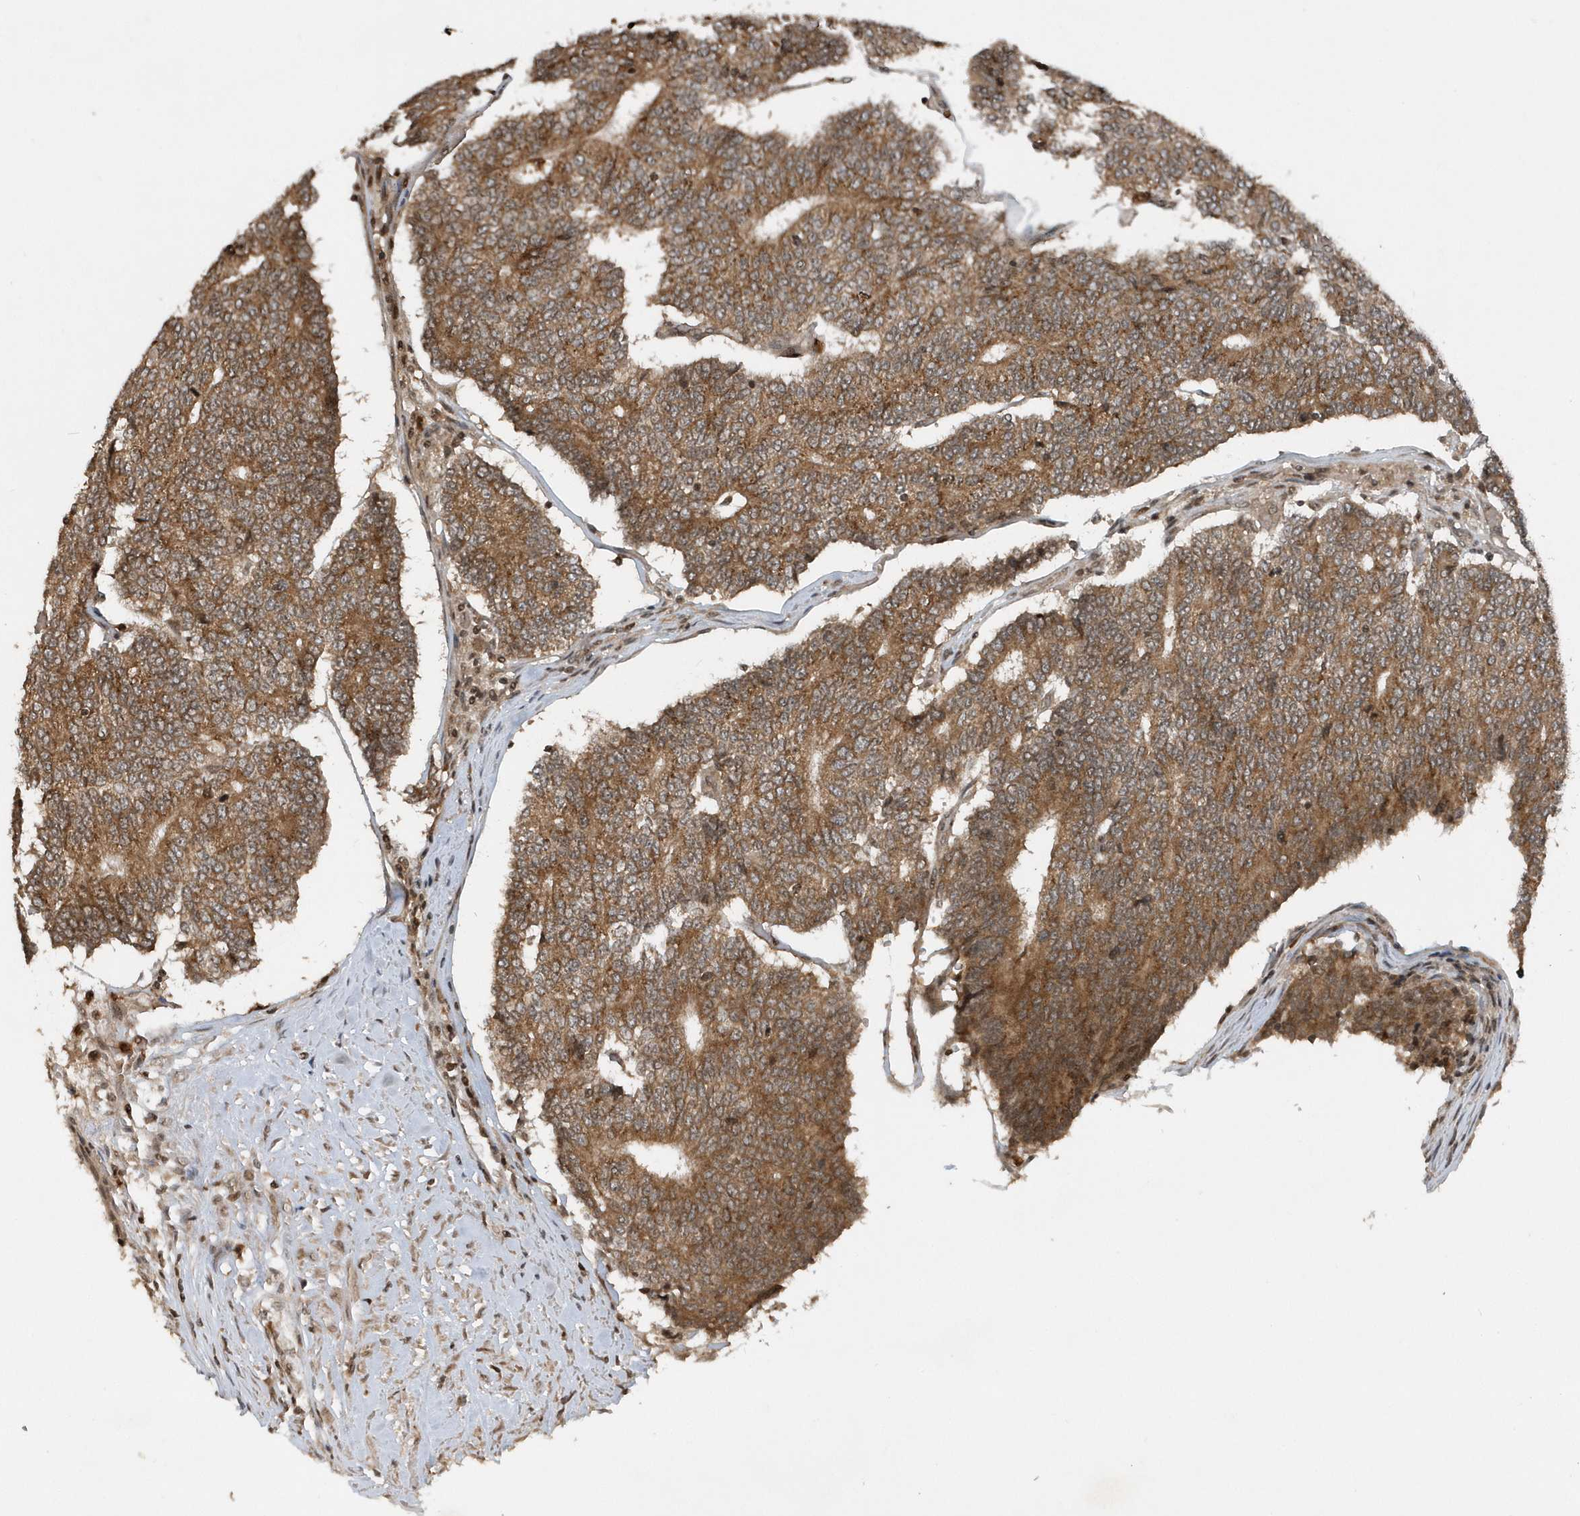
{"staining": {"intensity": "moderate", "quantity": ">75%", "location": "cytoplasmic/membranous"}, "tissue": "prostate cancer", "cell_type": "Tumor cells", "image_type": "cancer", "snomed": [{"axis": "morphology", "description": "Normal tissue, NOS"}, {"axis": "morphology", "description": "Adenocarcinoma, High grade"}, {"axis": "topography", "description": "Prostate"}, {"axis": "topography", "description": "Seminal veicle"}], "caption": "An IHC photomicrograph of tumor tissue is shown. Protein staining in brown labels moderate cytoplasmic/membranous positivity in prostate cancer (adenocarcinoma (high-grade)) within tumor cells.", "gene": "EIF2B1", "patient": {"sex": "male", "age": 55}}